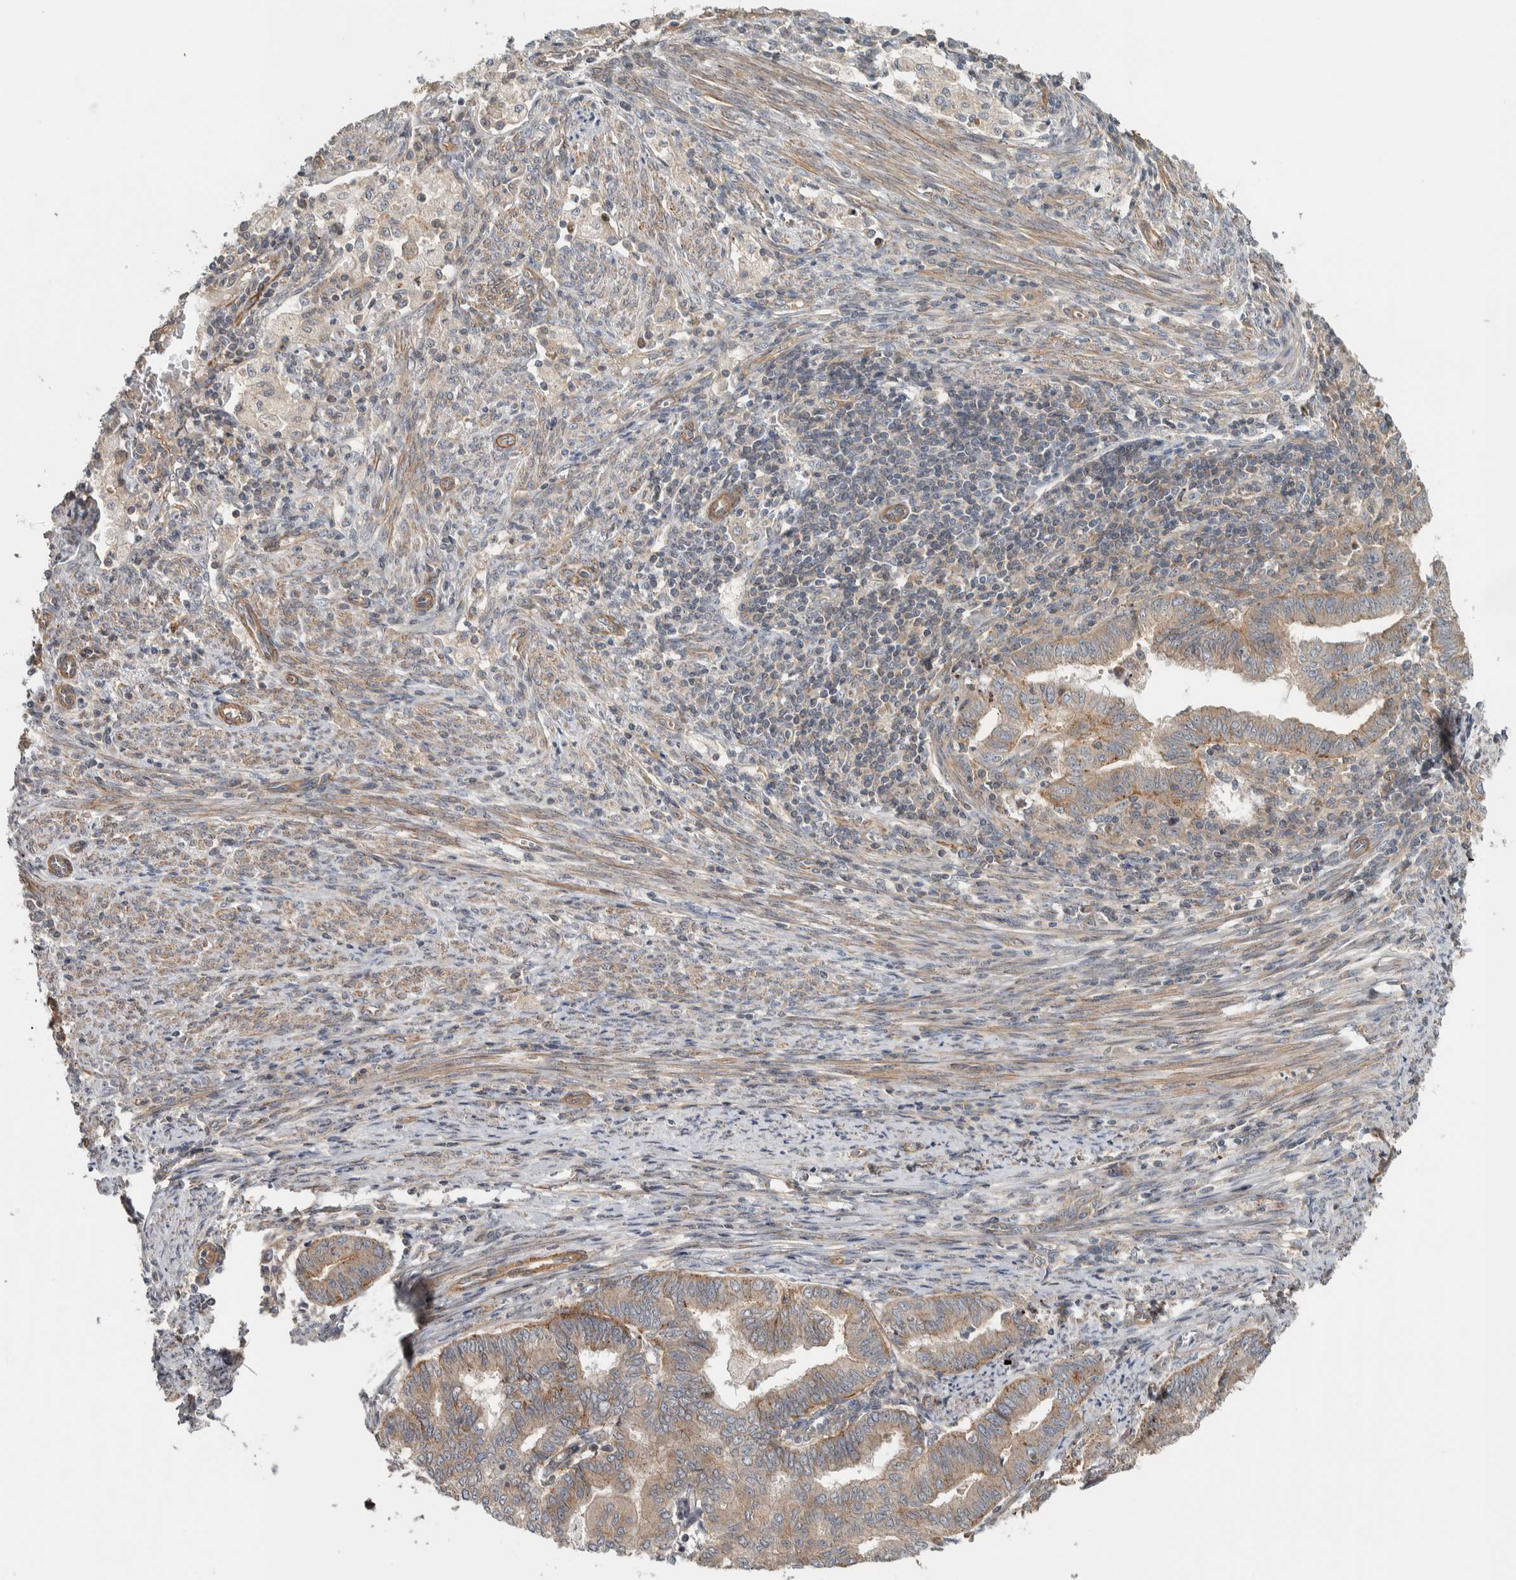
{"staining": {"intensity": "weak", "quantity": ">75%", "location": "cytoplasmic/membranous"}, "tissue": "endometrial cancer", "cell_type": "Tumor cells", "image_type": "cancer", "snomed": [{"axis": "morphology", "description": "Polyp, NOS"}, {"axis": "morphology", "description": "Adenocarcinoma, NOS"}, {"axis": "morphology", "description": "Adenoma, NOS"}, {"axis": "topography", "description": "Endometrium"}], "caption": "Weak cytoplasmic/membranous positivity for a protein is identified in about >75% of tumor cells of polyp (endometrial) using immunohistochemistry (IHC).", "gene": "TBC1D31", "patient": {"sex": "female", "age": 79}}